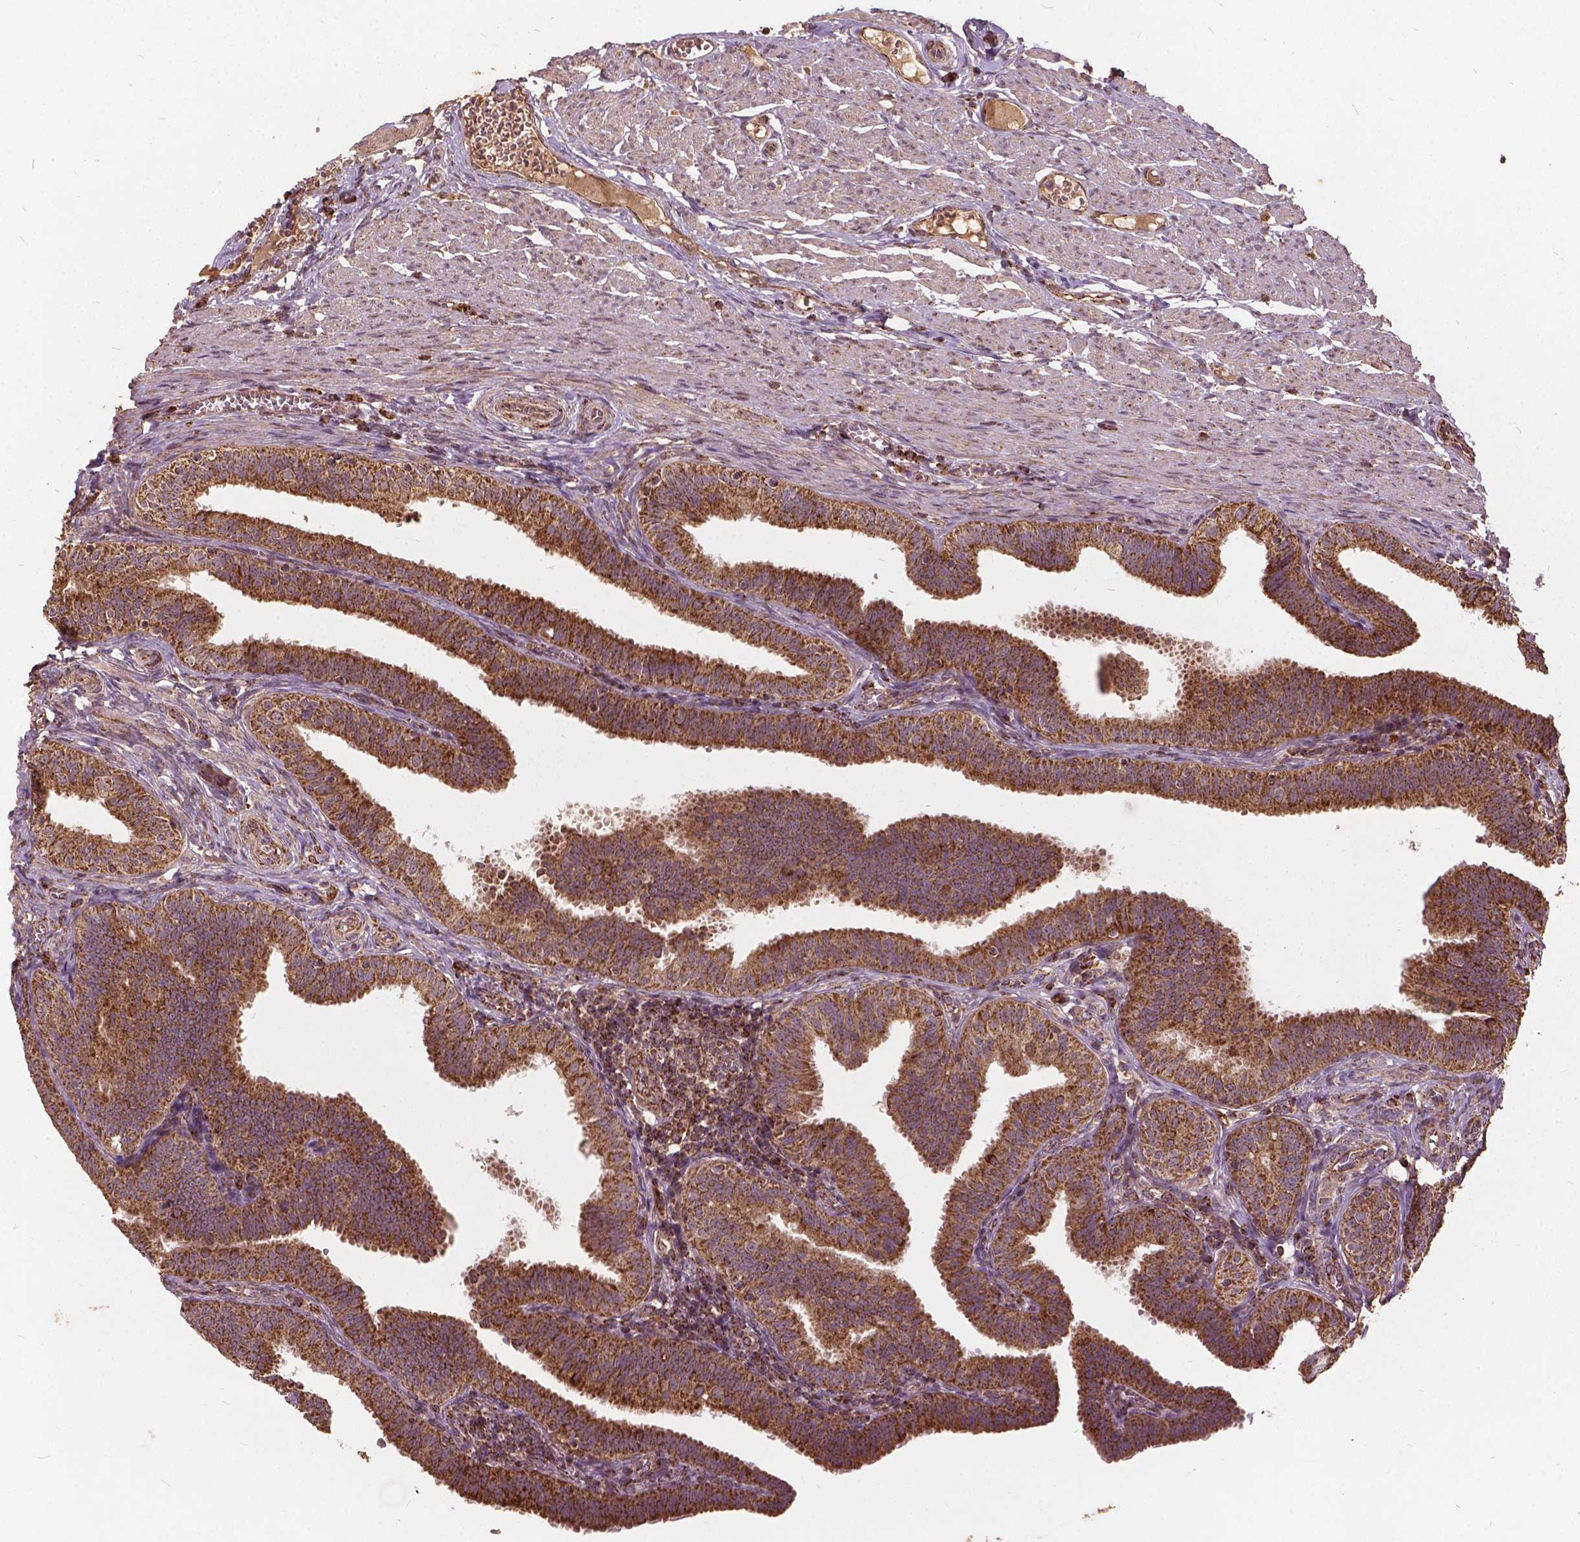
{"staining": {"intensity": "strong", "quantity": ">75%", "location": "cytoplasmic/membranous"}, "tissue": "fallopian tube", "cell_type": "Glandular cells", "image_type": "normal", "snomed": [{"axis": "morphology", "description": "Normal tissue, NOS"}, {"axis": "topography", "description": "Fallopian tube"}], "caption": "A high amount of strong cytoplasmic/membranous staining is seen in approximately >75% of glandular cells in benign fallopian tube.", "gene": "UBXN2A", "patient": {"sex": "female", "age": 25}}